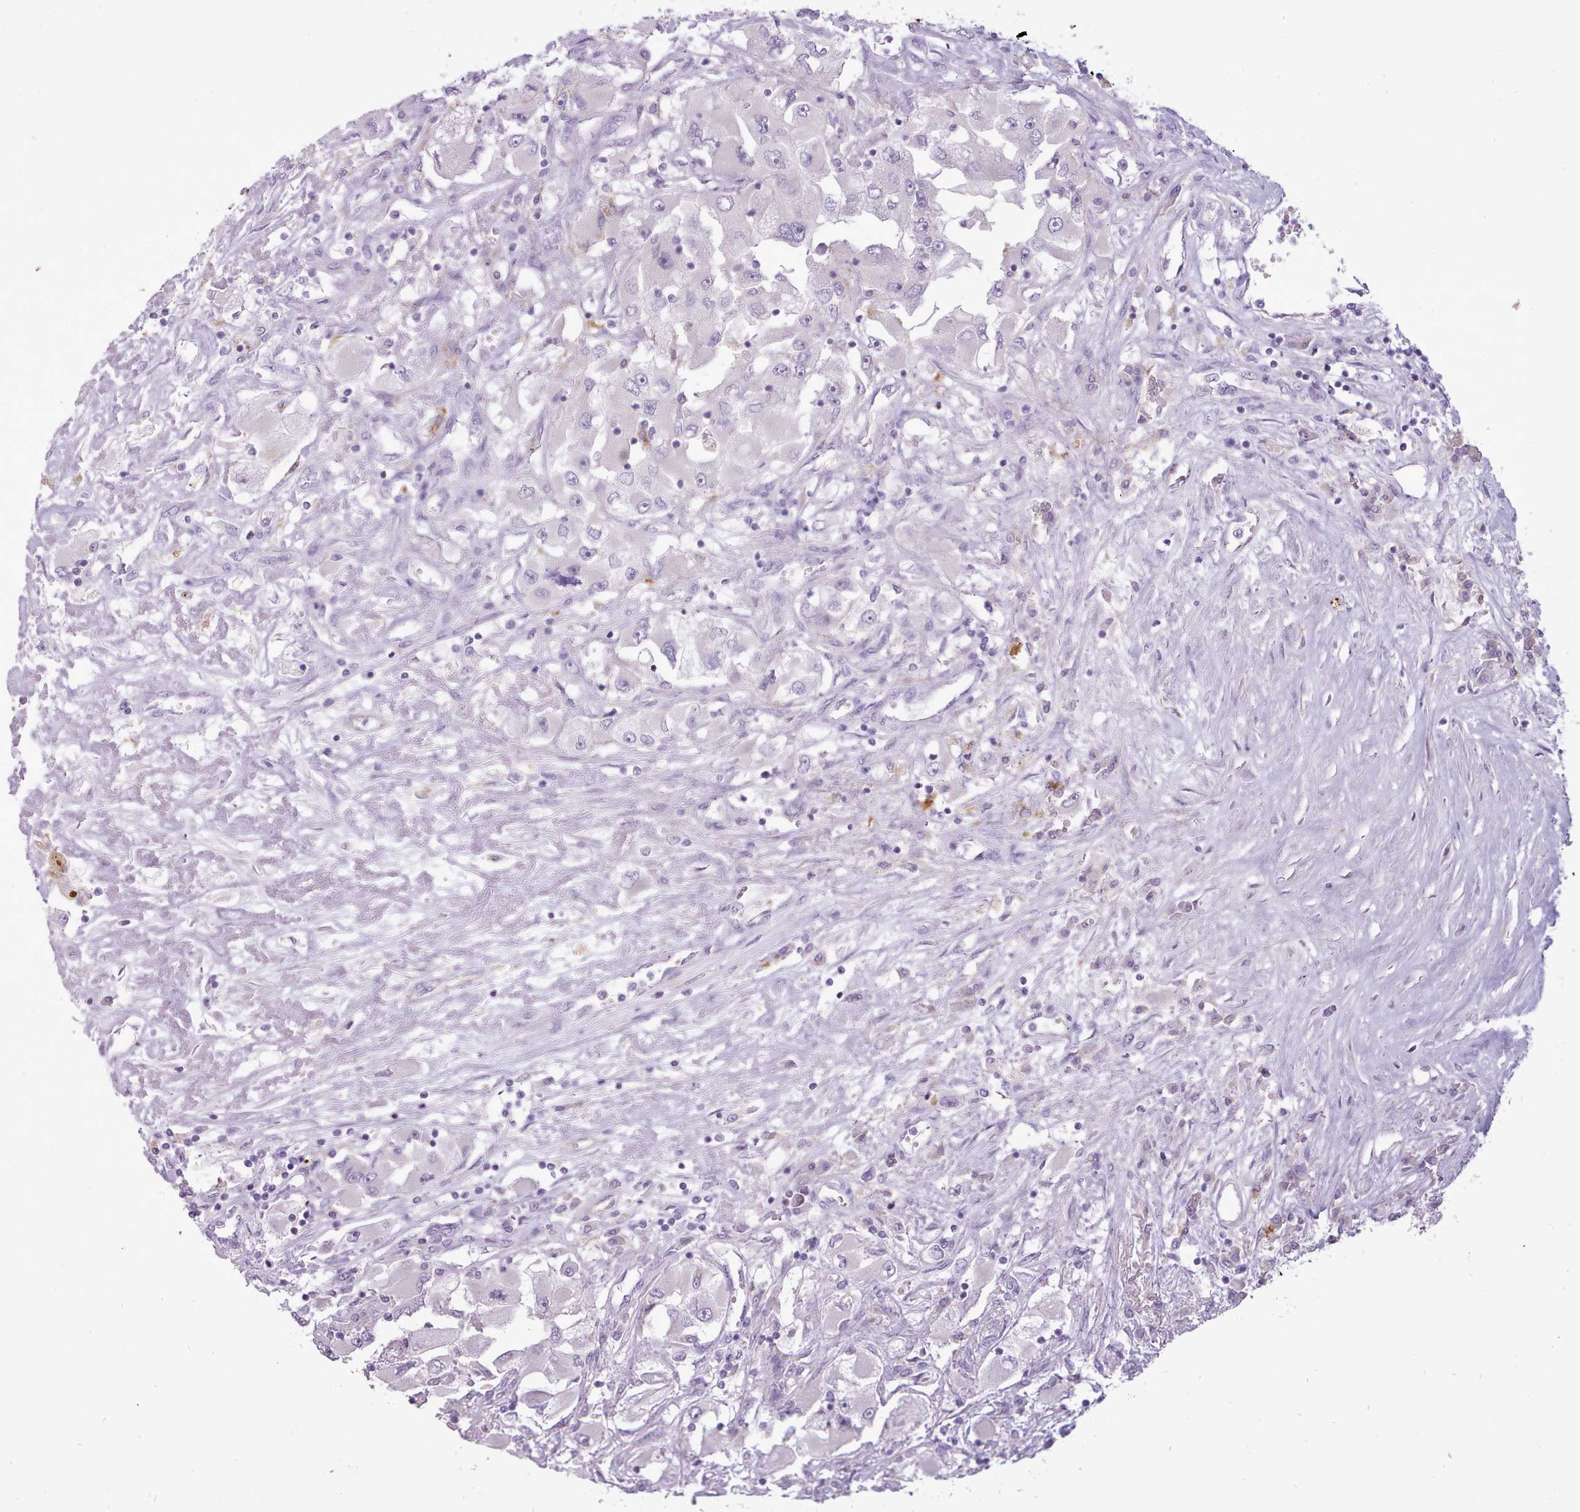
{"staining": {"intensity": "negative", "quantity": "none", "location": "none"}, "tissue": "renal cancer", "cell_type": "Tumor cells", "image_type": "cancer", "snomed": [{"axis": "morphology", "description": "Adenocarcinoma, NOS"}, {"axis": "topography", "description": "Kidney"}], "caption": "Tumor cells show no significant protein expression in renal adenocarcinoma.", "gene": "ATRAID", "patient": {"sex": "female", "age": 52}}